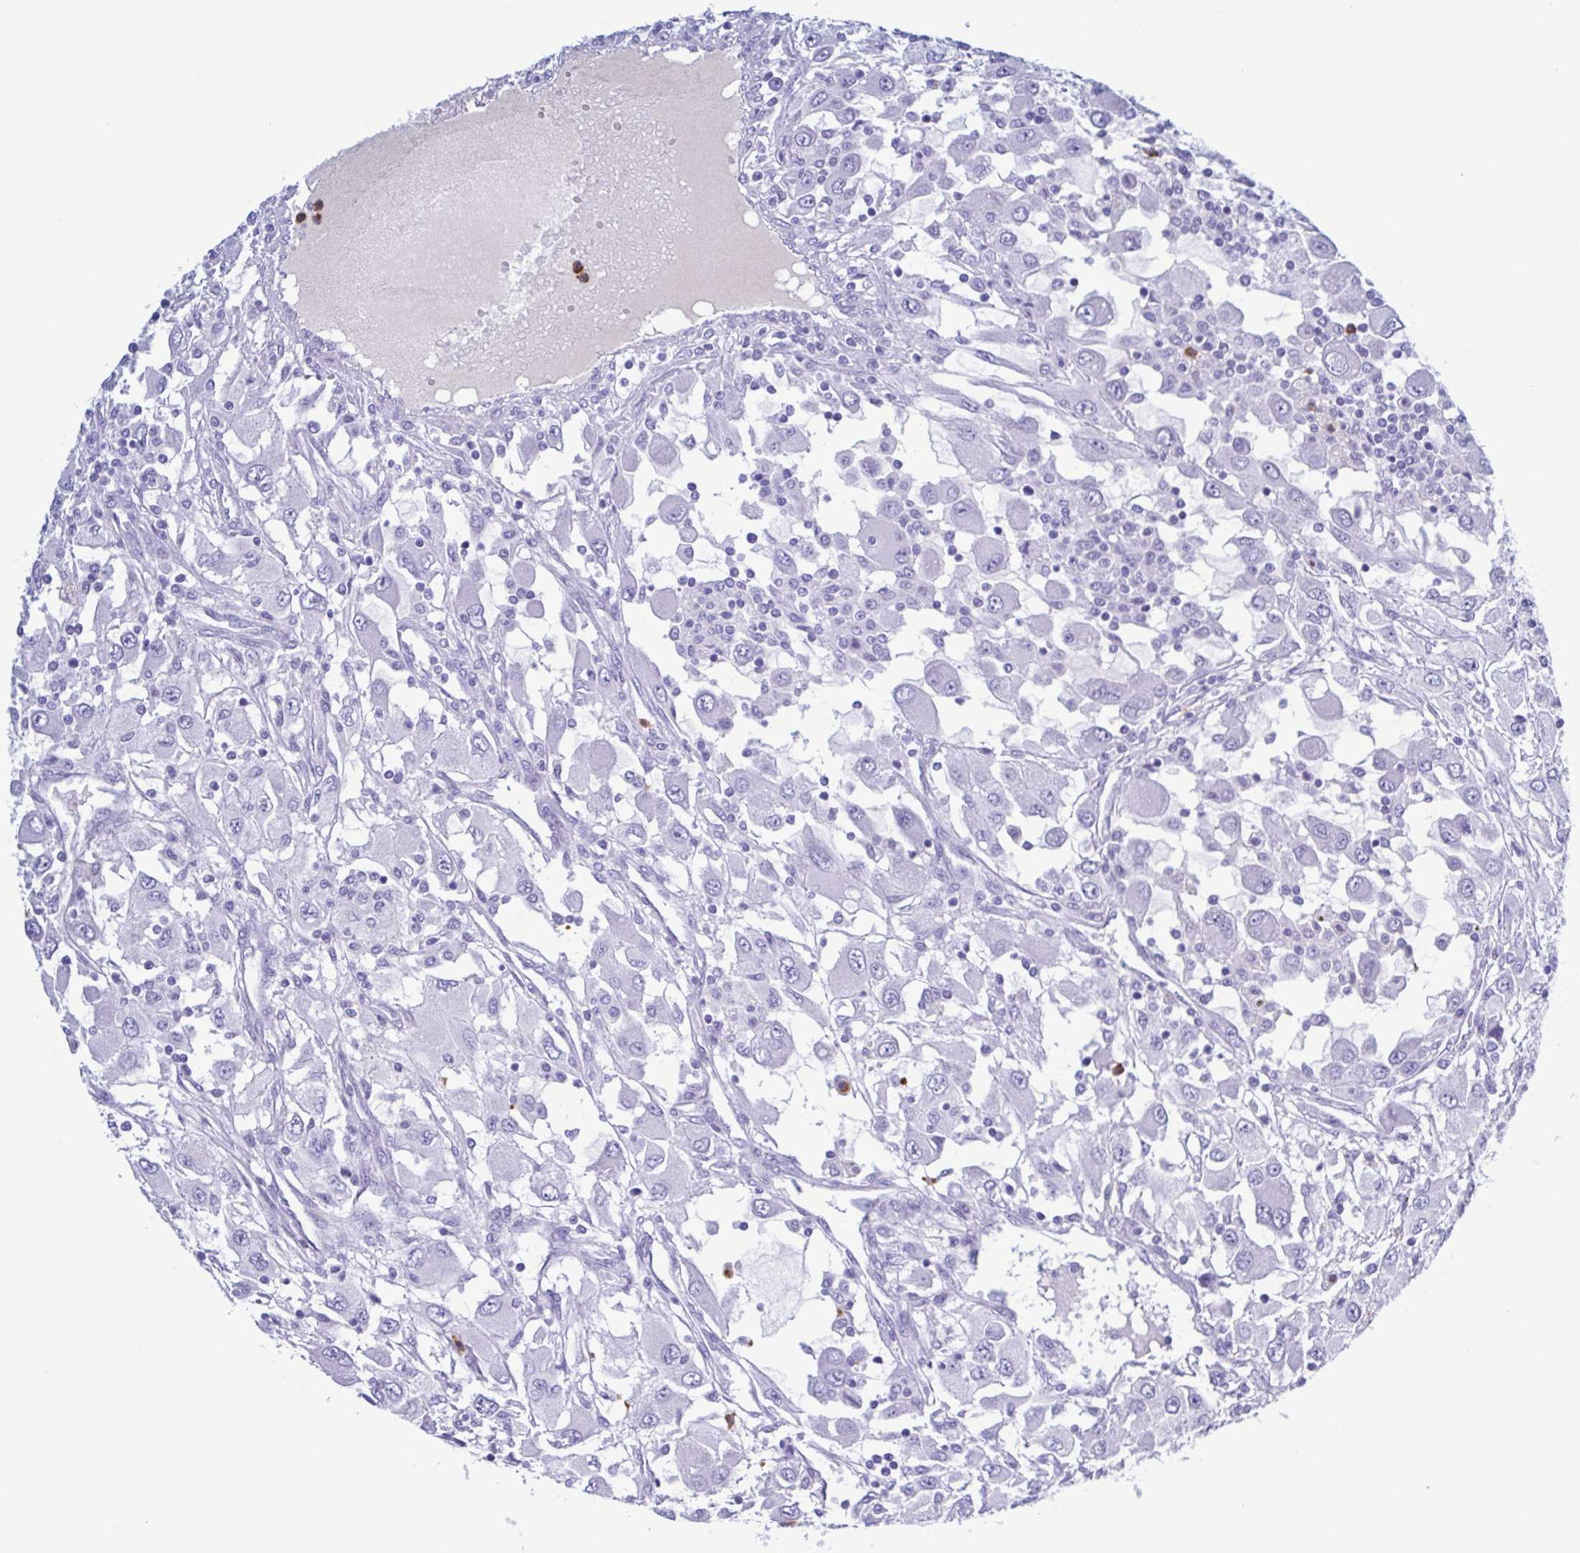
{"staining": {"intensity": "negative", "quantity": "none", "location": "none"}, "tissue": "renal cancer", "cell_type": "Tumor cells", "image_type": "cancer", "snomed": [{"axis": "morphology", "description": "Adenocarcinoma, NOS"}, {"axis": "topography", "description": "Kidney"}], "caption": "Tumor cells show no significant positivity in renal cancer.", "gene": "LTF", "patient": {"sex": "female", "age": 67}}